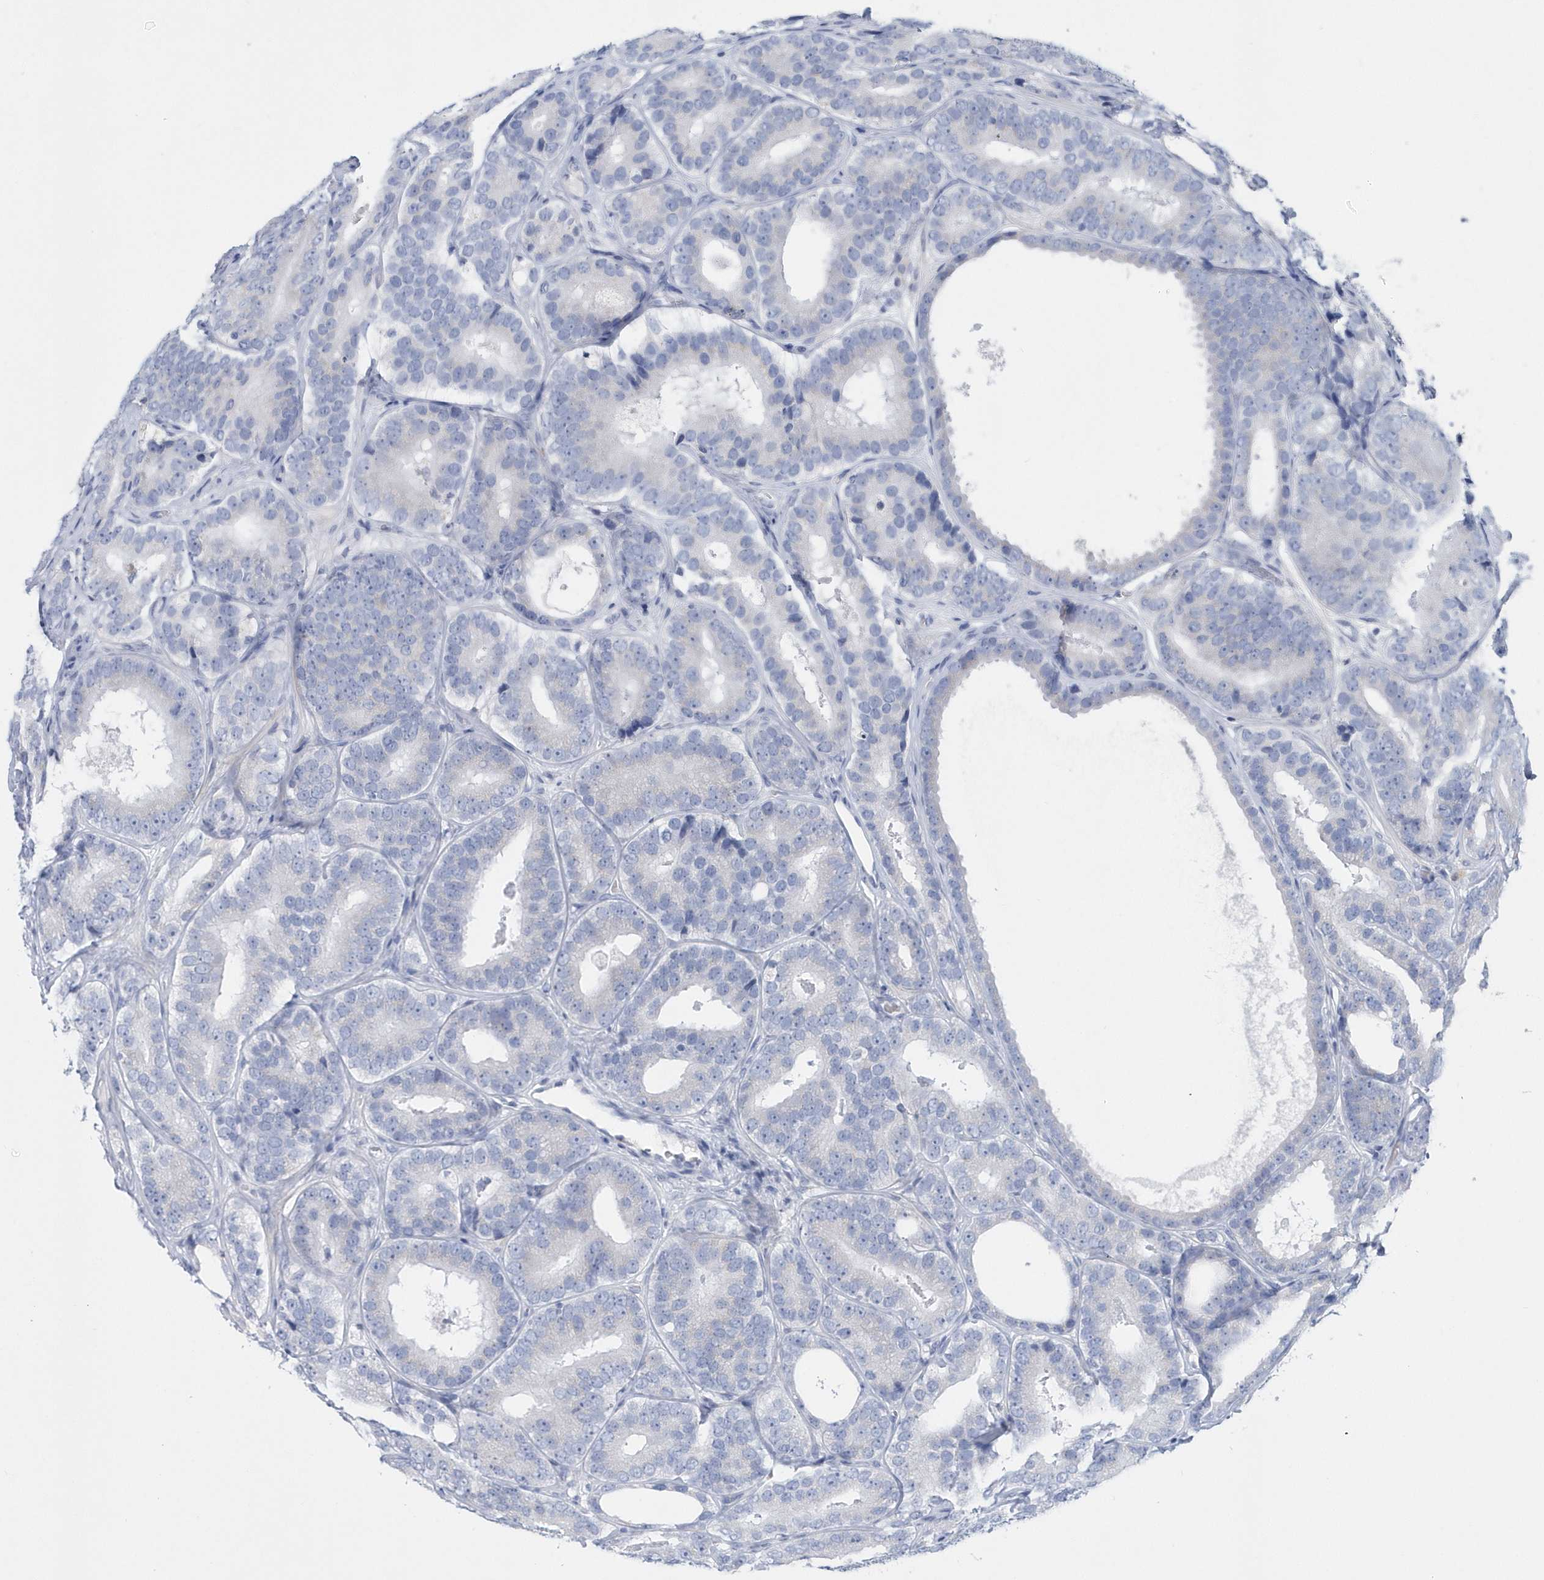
{"staining": {"intensity": "negative", "quantity": "none", "location": "none"}, "tissue": "prostate cancer", "cell_type": "Tumor cells", "image_type": "cancer", "snomed": [{"axis": "morphology", "description": "Adenocarcinoma, High grade"}, {"axis": "topography", "description": "Prostate"}], "caption": "Tumor cells show no significant protein expression in prostate high-grade adenocarcinoma.", "gene": "SPATA18", "patient": {"sex": "male", "age": 56}}